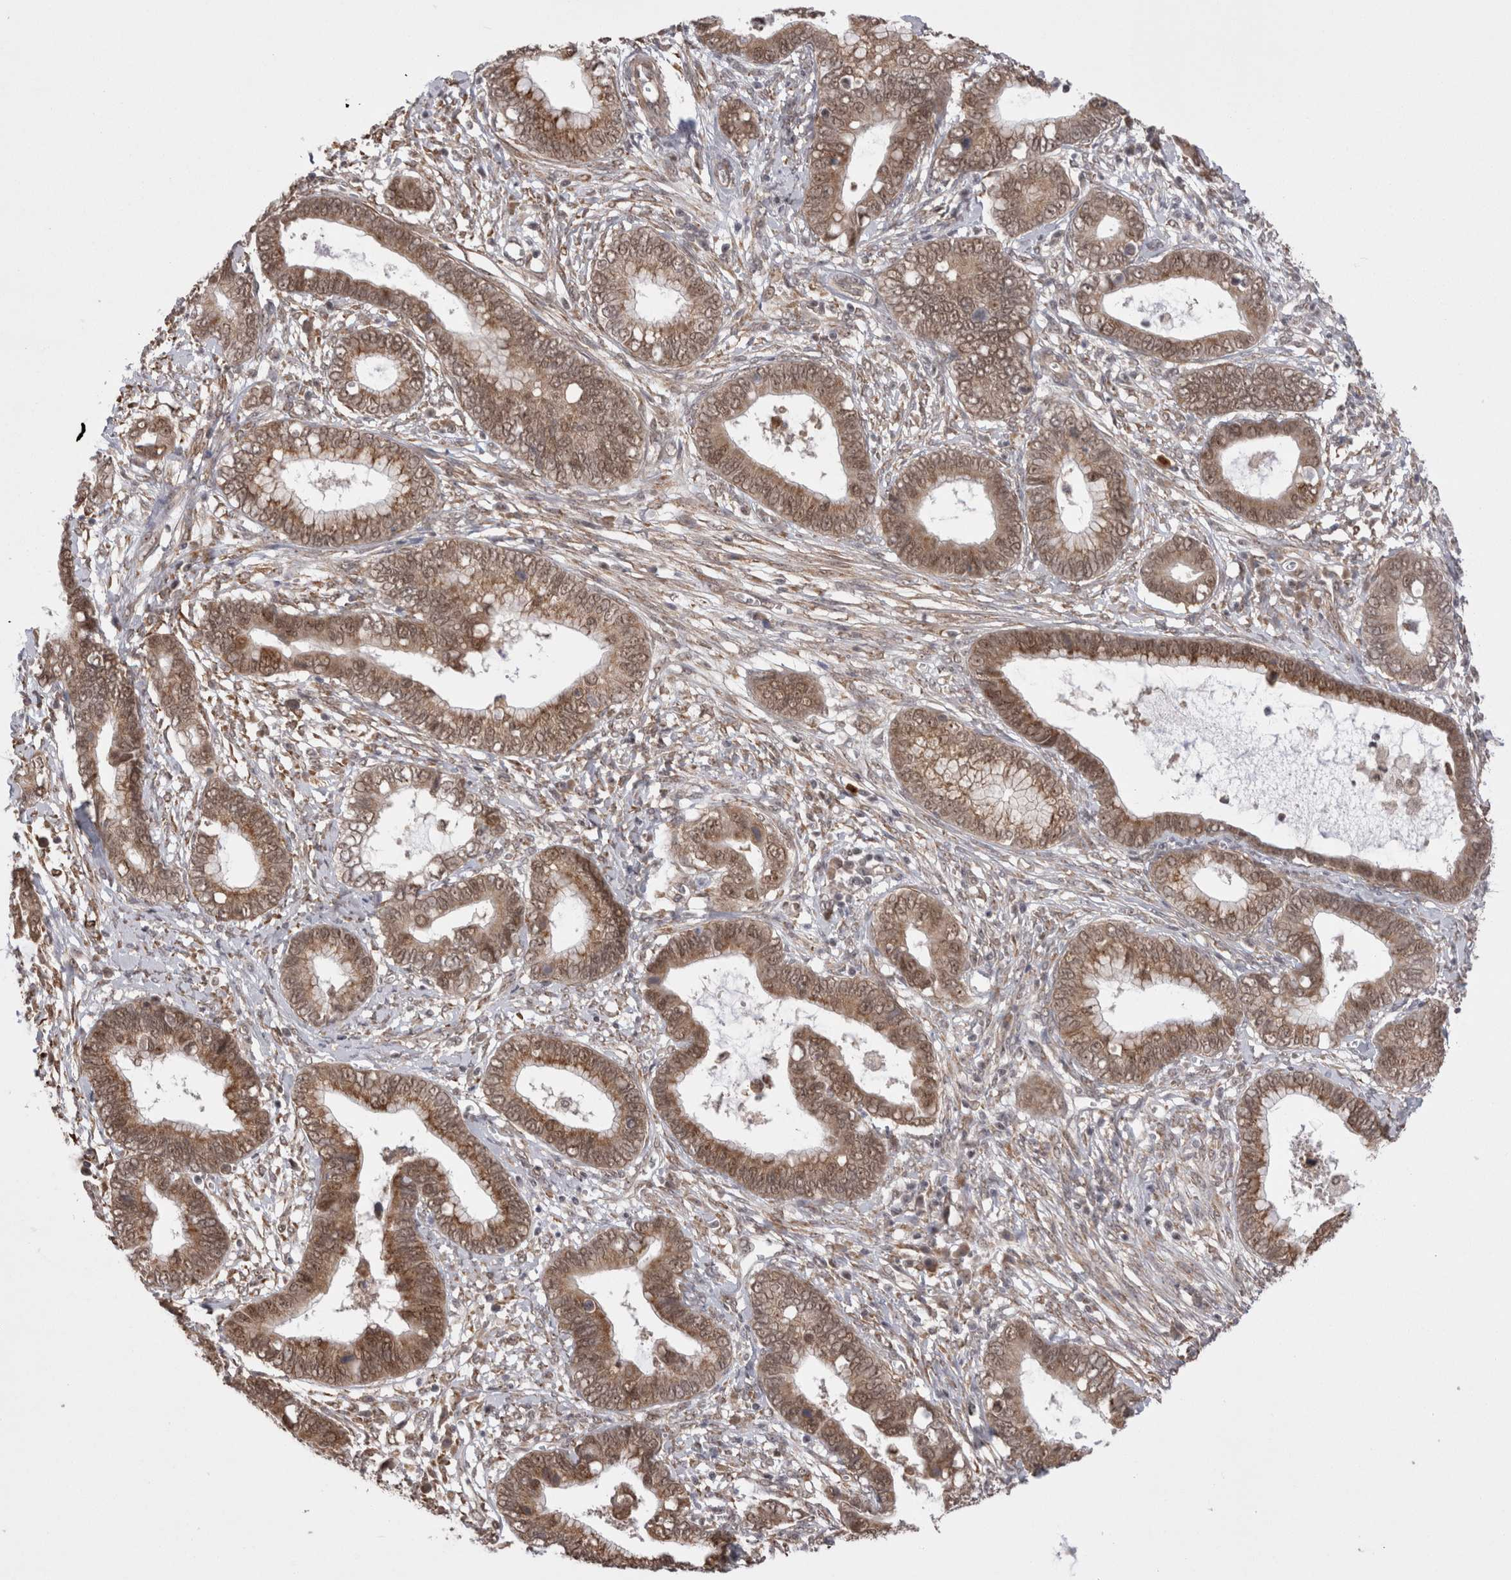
{"staining": {"intensity": "moderate", "quantity": ">75%", "location": "cytoplasmic/membranous,nuclear"}, "tissue": "cervical cancer", "cell_type": "Tumor cells", "image_type": "cancer", "snomed": [{"axis": "morphology", "description": "Adenocarcinoma, NOS"}, {"axis": "topography", "description": "Cervix"}], "caption": "The photomicrograph displays staining of cervical cancer, revealing moderate cytoplasmic/membranous and nuclear protein positivity (brown color) within tumor cells.", "gene": "EXOSC4", "patient": {"sex": "female", "age": 44}}